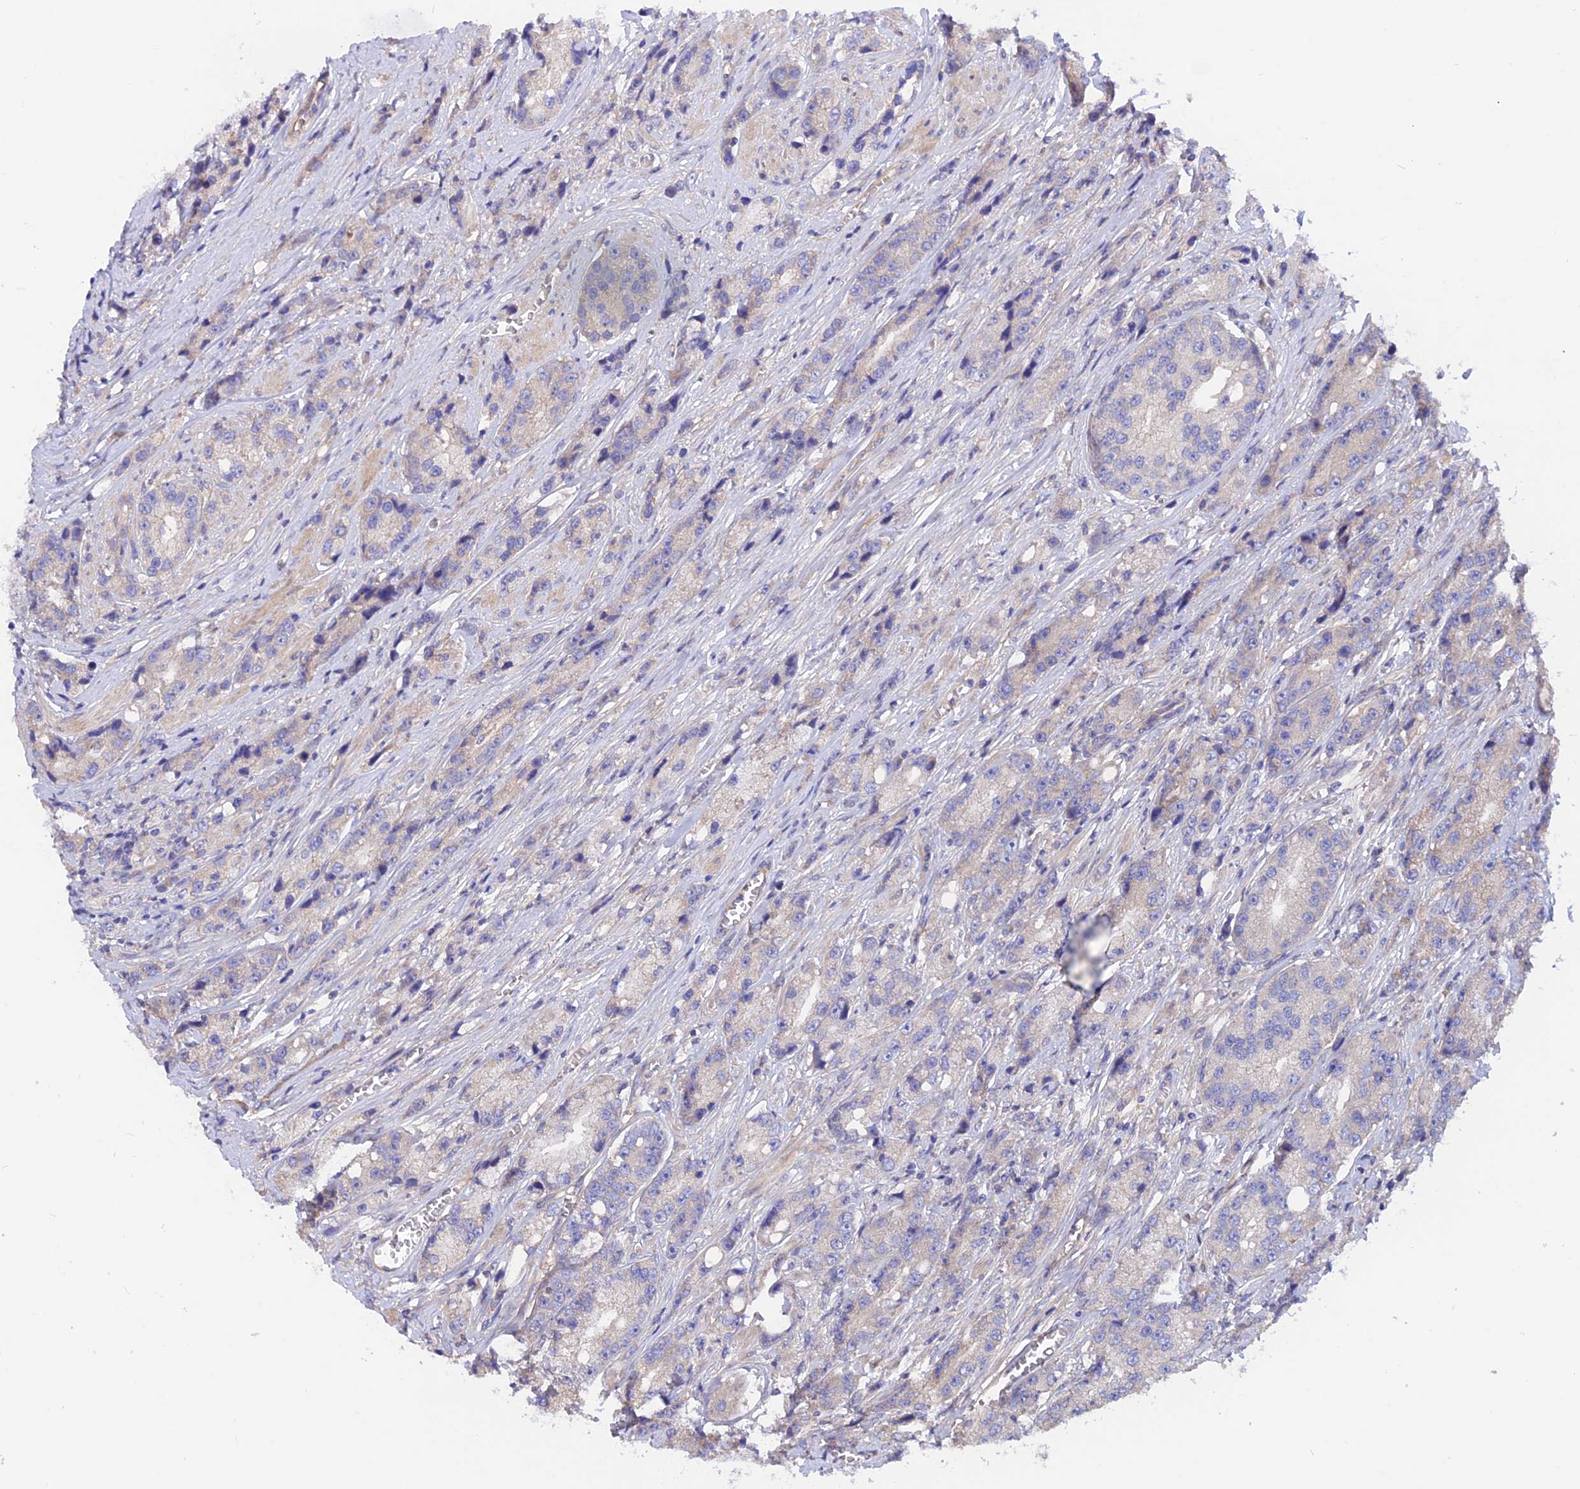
{"staining": {"intensity": "negative", "quantity": "none", "location": "none"}, "tissue": "prostate cancer", "cell_type": "Tumor cells", "image_type": "cancer", "snomed": [{"axis": "morphology", "description": "Adenocarcinoma, High grade"}, {"axis": "topography", "description": "Prostate"}], "caption": "The image shows no staining of tumor cells in prostate cancer. (DAB (3,3'-diaminobenzidine) immunohistochemistry with hematoxylin counter stain).", "gene": "HYCC1", "patient": {"sex": "male", "age": 74}}